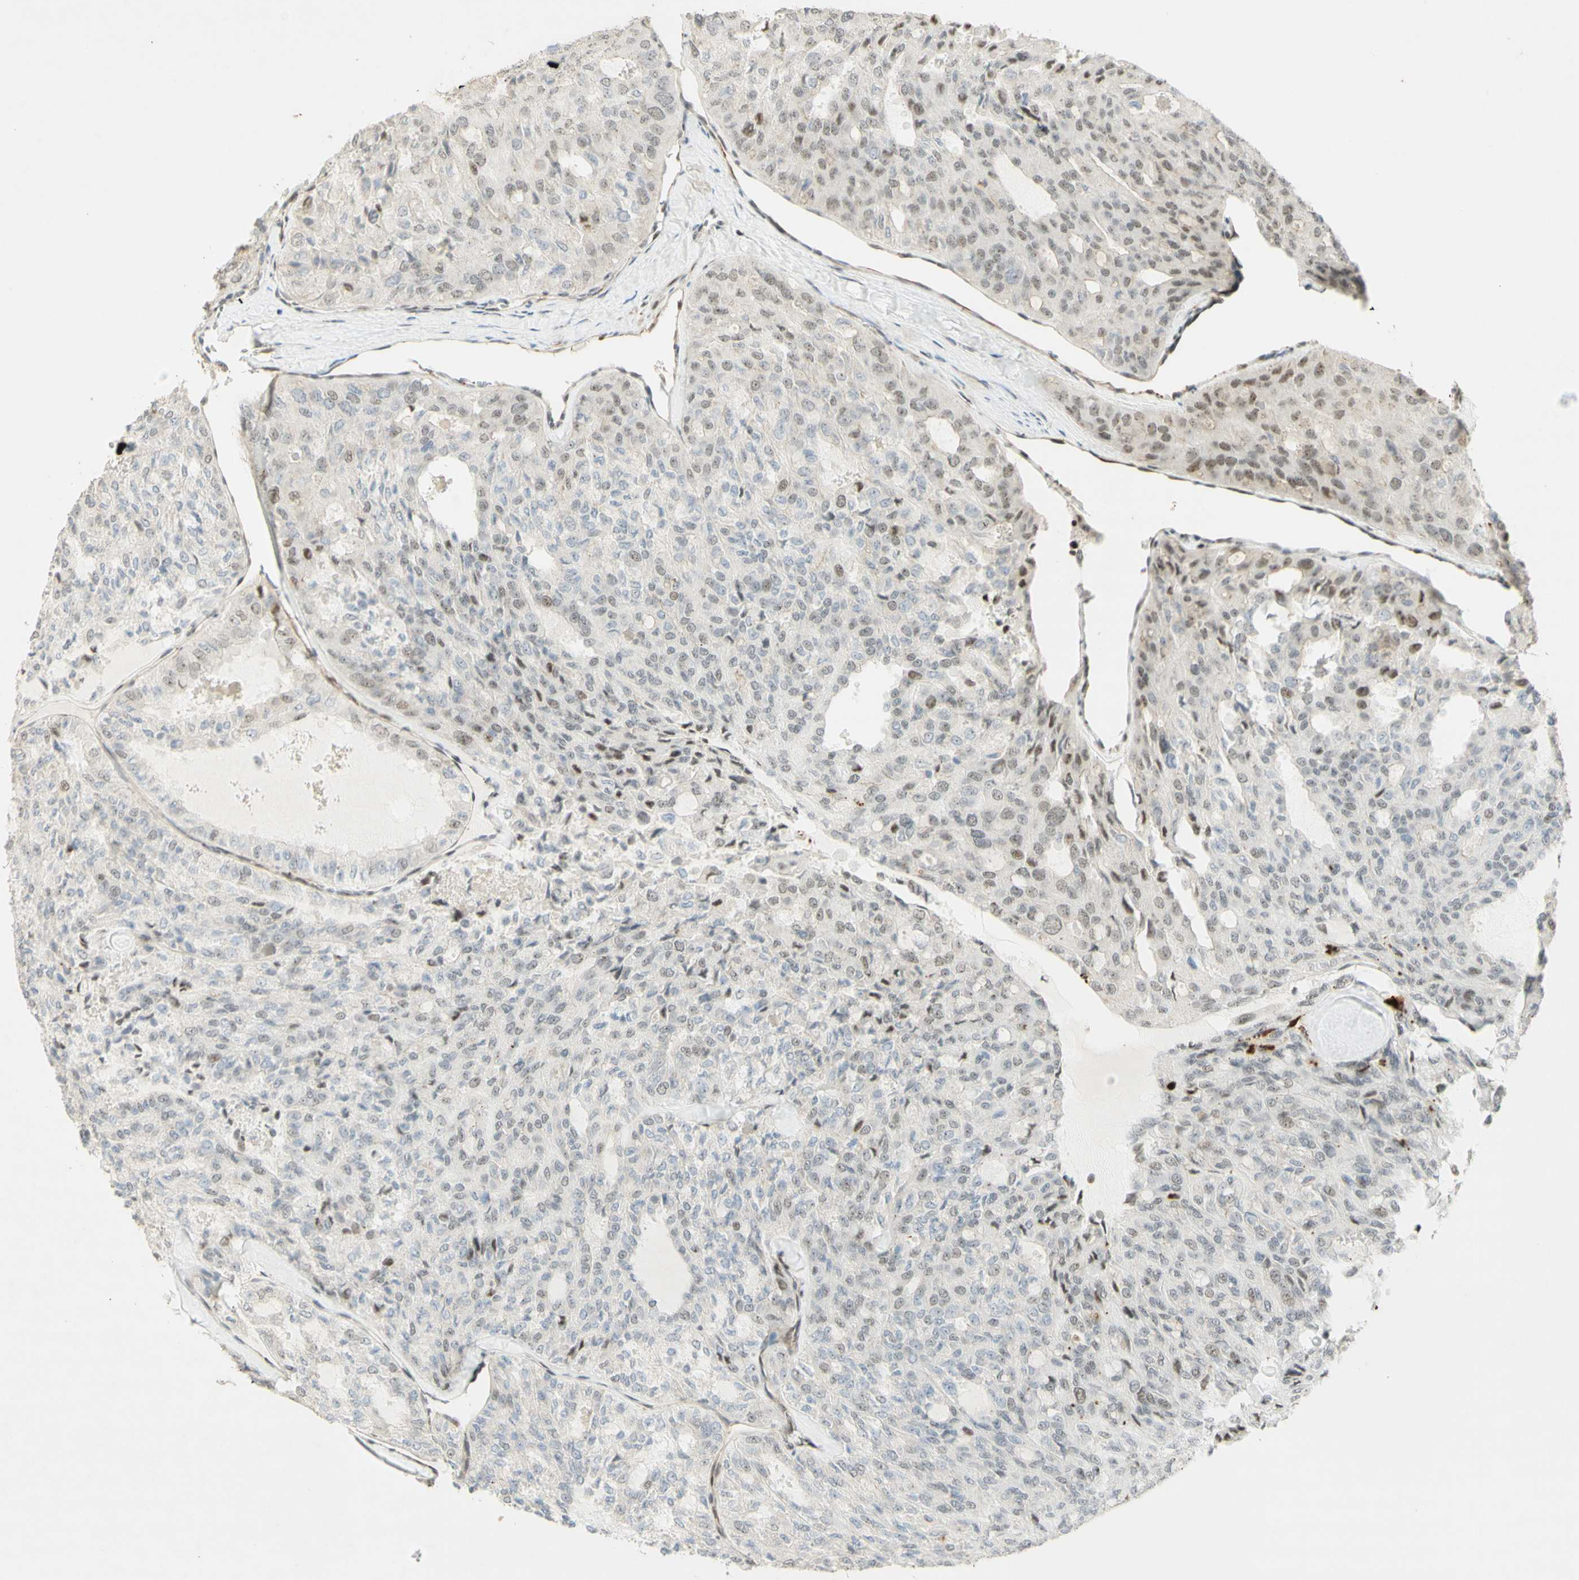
{"staining": {"intensity": "weak", "quantity": "25%-75%", "location": "nuclear"}, "tissue": "thyroid cancer", "cell_type": "Tumor cells", "image_type": "cancer", "snomed": [{"axis": "morphology", "description": "Follicular adenoma carcinoma, NOS"}, {"axis": "topography", "description": "Thyroid gland"}], "caption": "Thyroid follicular adenoma carcinoma stained with DAB IHC reveals low levels of weak nuclear expression in about 25%-75% of tumor cells.", "gene": "IRF1", "patient": {"sex": "male", "age": 75}}